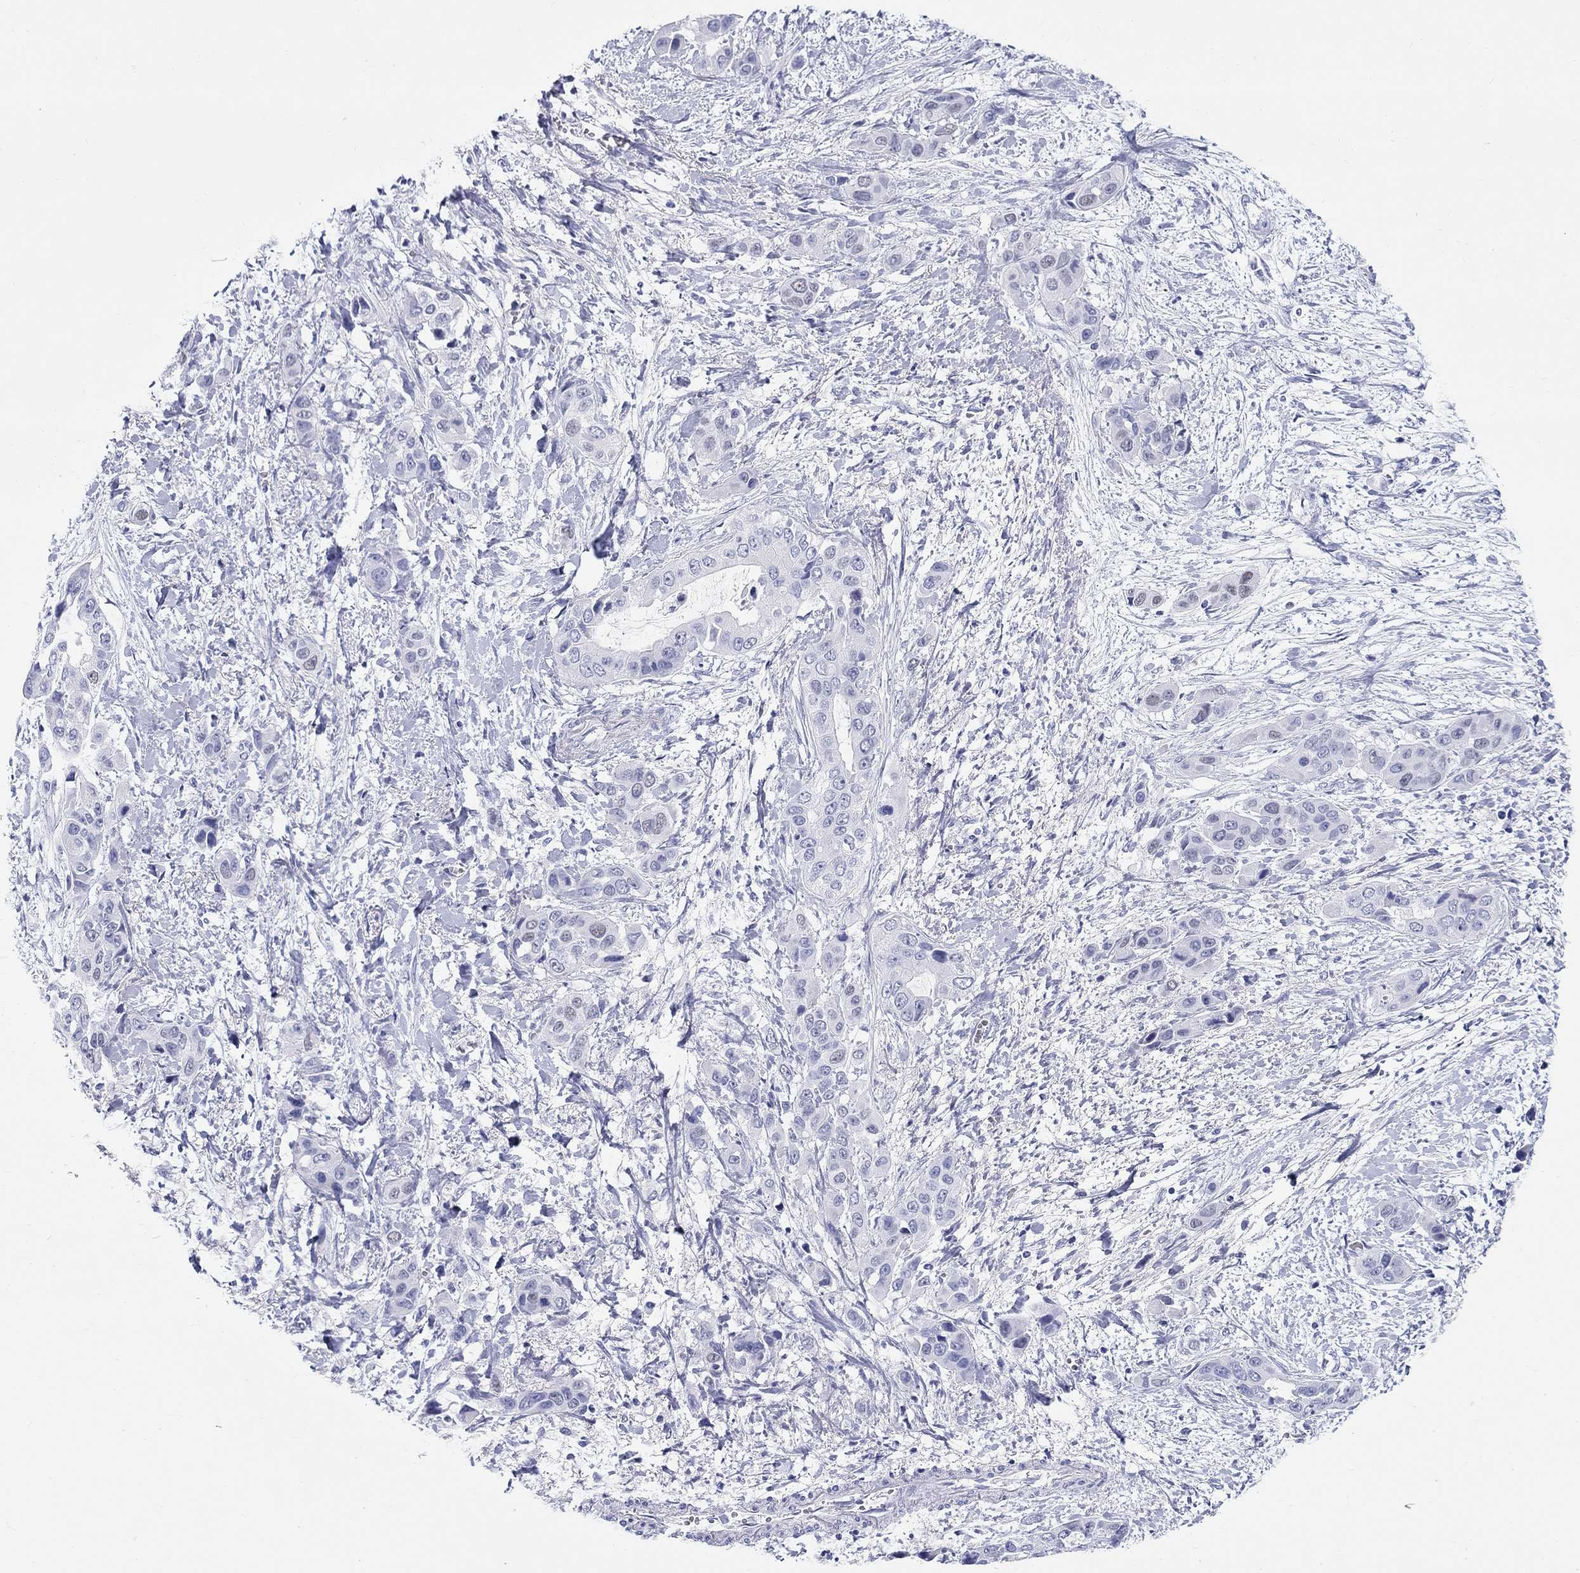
{"staining": {"intensity": "negative", "quantity": "none", "location": "none"}, "tissue": "liver cancer", "cell_type": "Tumor cells", "image_type": "cancer", "snomed": [{"axis": "morphology", "description": "Cholangiocarcinoma"}, {"axis": "topography", "description": "Liver"}], "caption": "This is an IHC histopathology image of liver cholangiocarcinoma. There is no expression in tumor cells.", "gene": "LAMP5", "patient": {"sex": "female", "age": 52}}